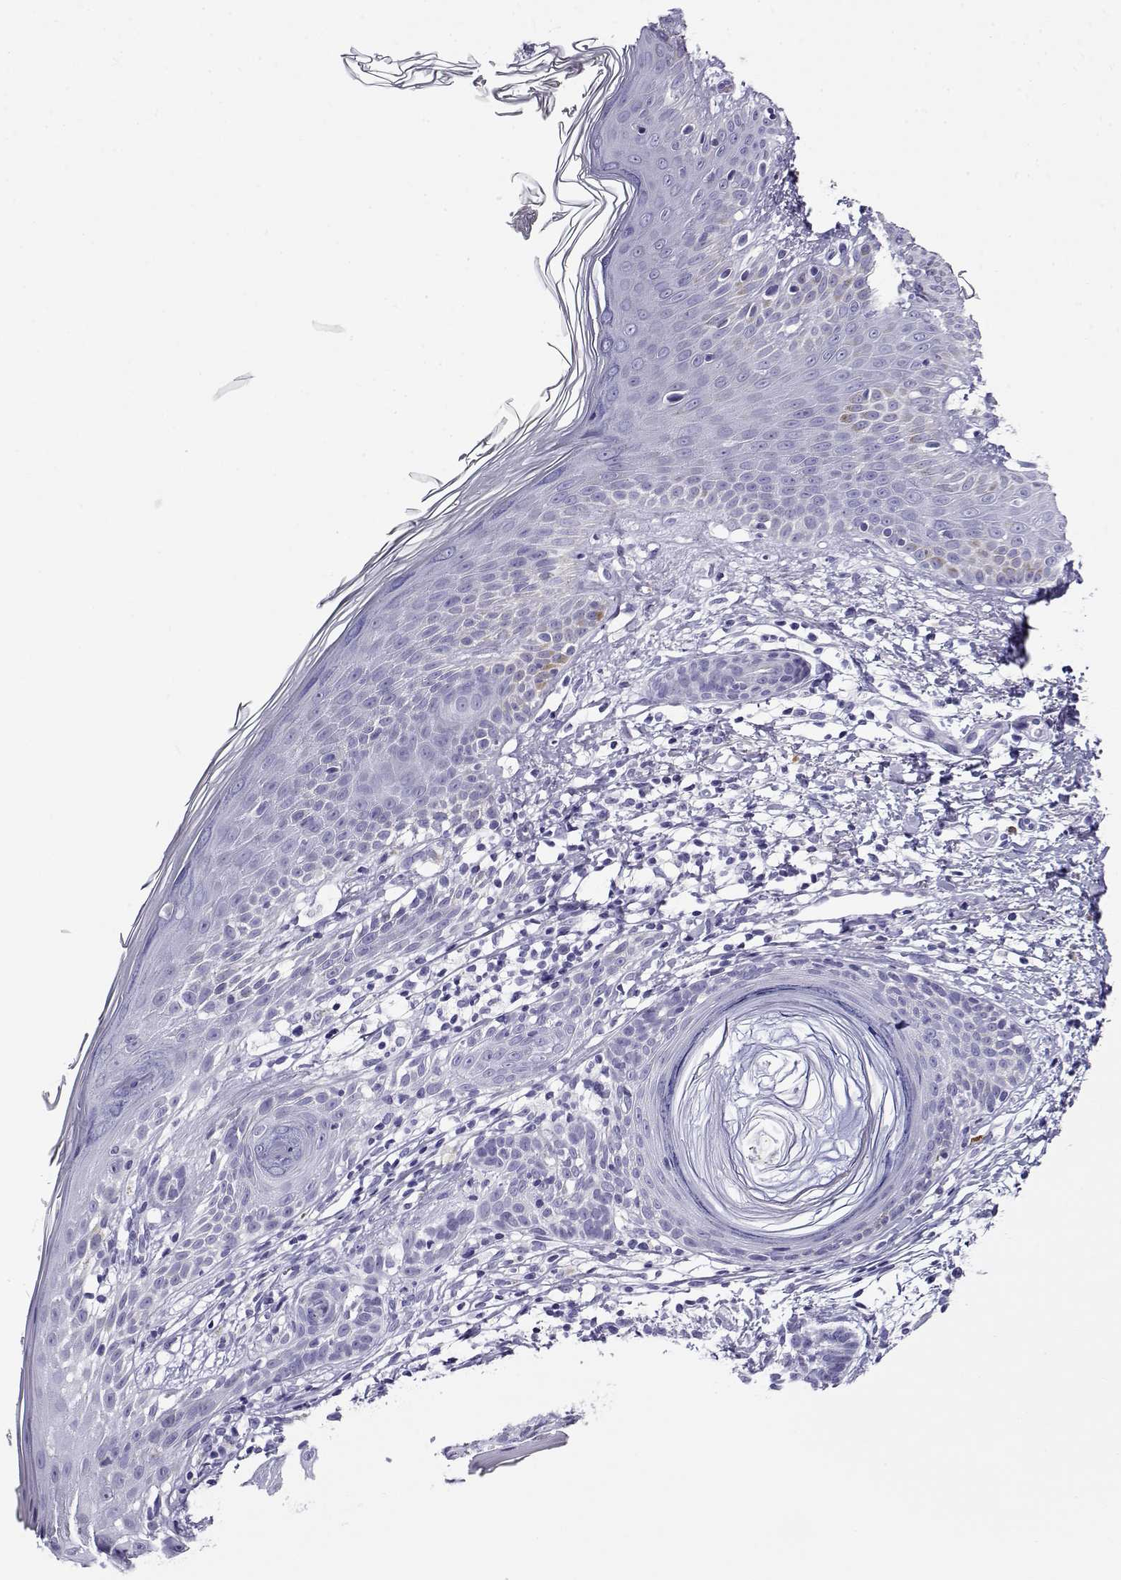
{"staining": {"intensity": "negative", "quantity": "none", "location": "none"}, "tissue": "skin cancer", "cell_type": "Tumor cells", "image_type": "cancer", "snomed": [{"axis": "morphology", "description": "Basal cell carcinoma"}, {"axis": "topography", "description": "Skin"}], "caption": "IHC photomicrograph of neoplastic tissue: basal cell carcinoma (skin) stained with DAB (3,3'-diaminobenzidine) demonstrates no significant protein positivity in tumor cells. (Brightfield microscopy of DAB immunohistochemistry at high magnification).", "gene": "CABS1", "patient": {"sex": "male", "age": 85}}